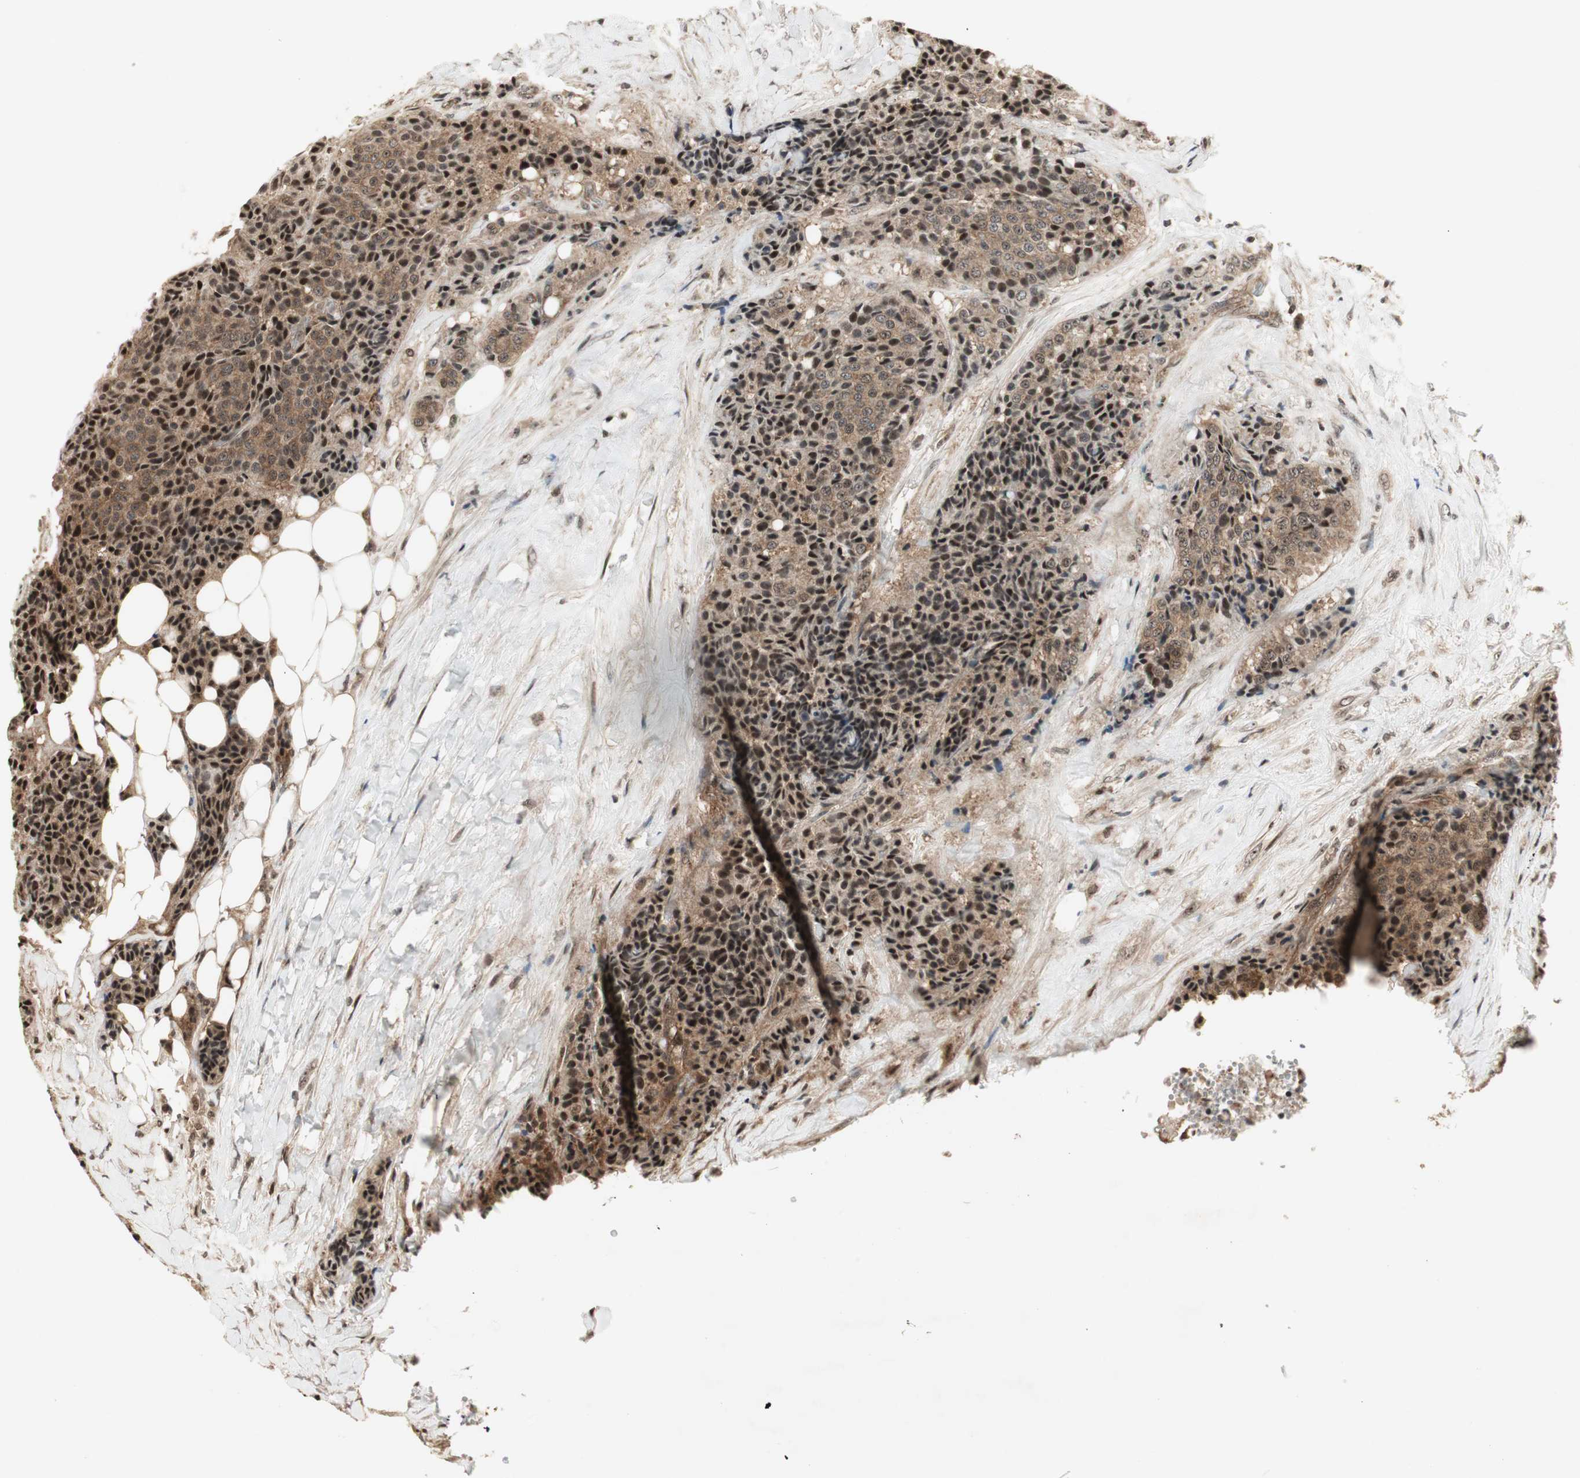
{"staining": {"intensity": "moderate", "quantity": ">75%", "location": "cytoplasmic/membranous,nuclear"}, "tissue": "carcinoid", "cell_type": "Tumor cells", "image_type": "cancer", "snomed": [{"axis": "morphology", "description": "Carcinoid, malignant, NOS"}, {"axis": "topography", "description": "Colon"}], "caption": "Malignant carcinoid stained for a protein (brown) displays moderate cytoplasmic/membranous and nuclear positive positivity in about >75% of tumor cells.", "gene": "CSNK2B", "patient": {"sex": "female", "age": 61}}